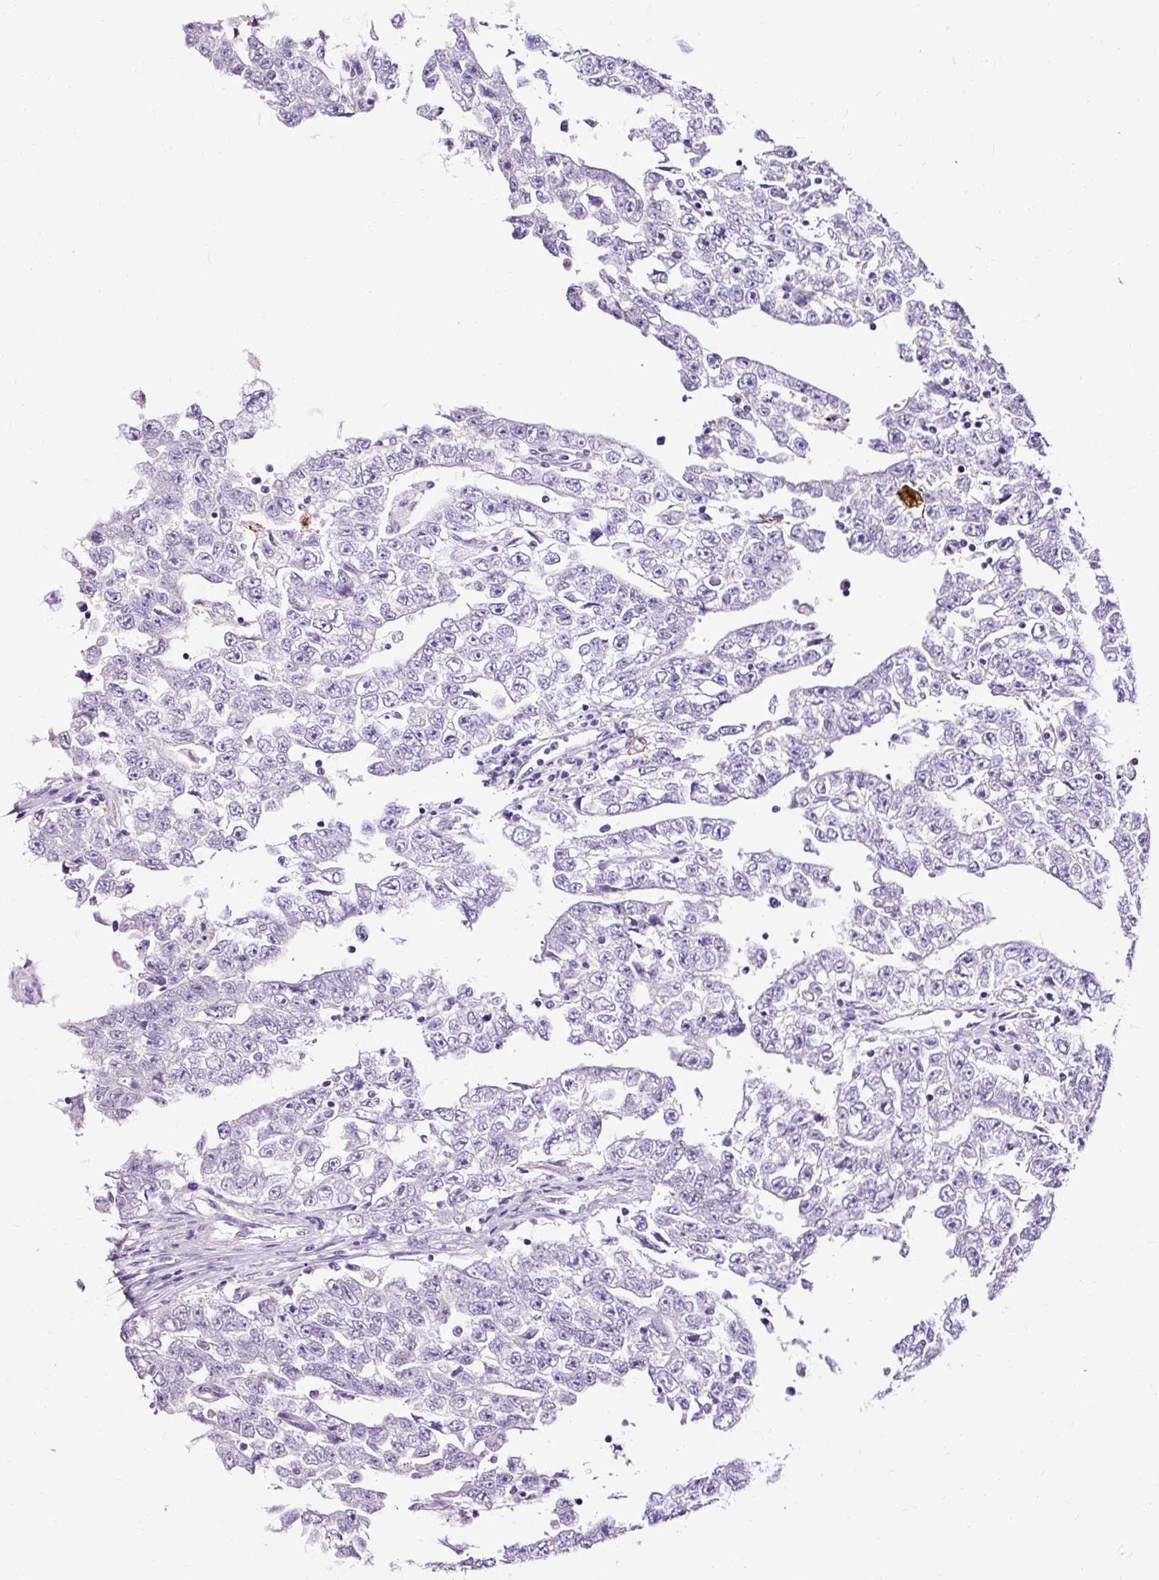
{"staining": {"intensity": "negative", "quantity": "none", "location": "none"}, "tissue": "testis cancer", "cell_type": "Tumor cells", "image_type": "cancer", "snomed": [{"axis": "morphology", "description": "Carcinoma, Embryonal, NOS"}, {"axis": "topography", "description": "Testis"}], "caption": "This is a image of IHC staining of embryonal carcinoma (testis), which shows no staining in tumor cells.", "gene": "SLC7A8", "patient": {"sex": "male", "age": 25}}